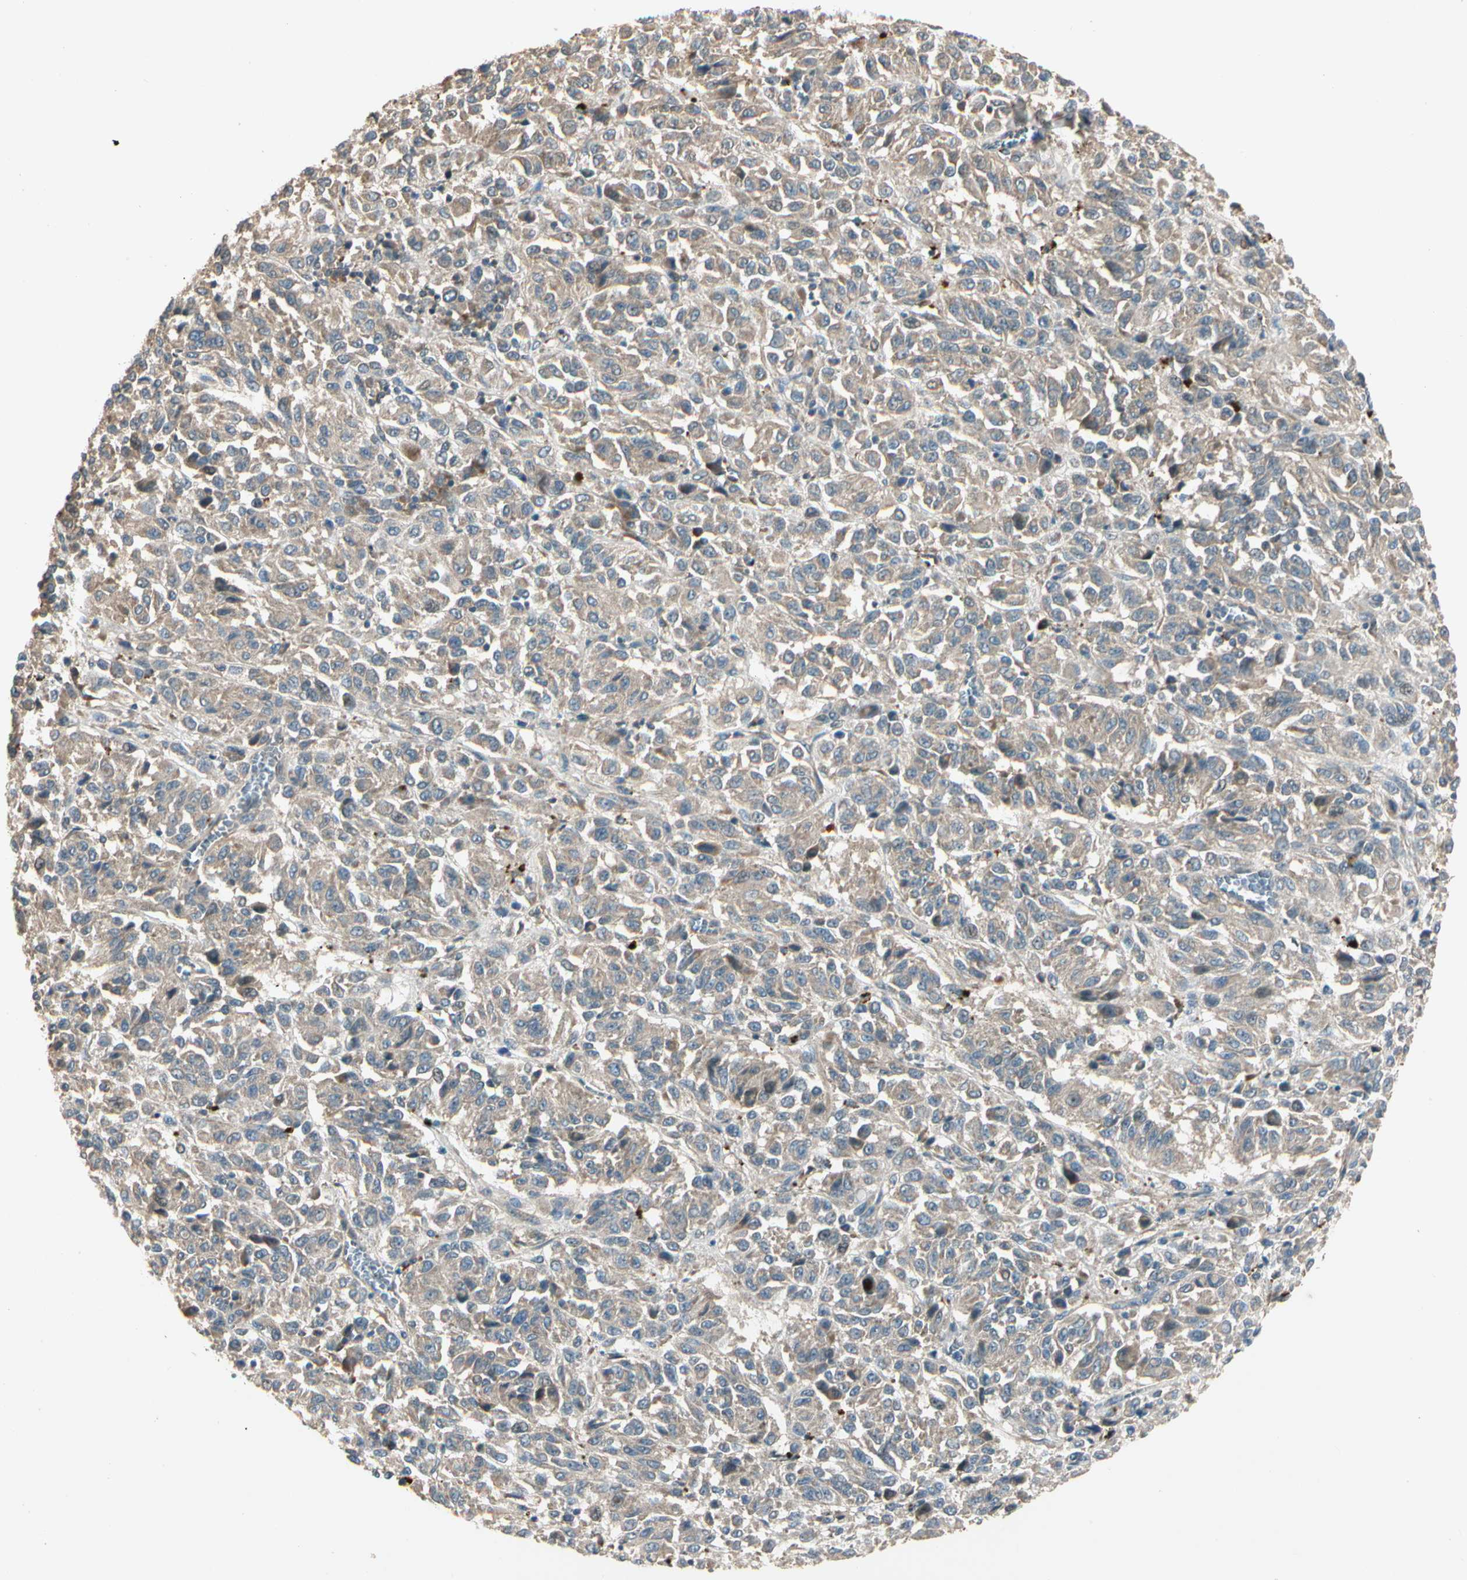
{"staining": {"intensity": "weak", "quantity": ">75%", "location": "cytoplasmic/membranous"}, "tissue": "melanoma", "cell_type": "Tumor cells", "image_type": "cancer", "snomed": [{"axis": "morphology", "description": "Malignant melanoma, Metastatic site"}, {"axis": "topography", "description": "Lung"}], "caption": "Malignant melanoma (metastatic site) stained for a protein (brown) displays weak cytoplasmic/membranous positive expression in approximately >75% of tumor cells.", "gene": "ACVR1", "patient": {"sex": "male", "age": 64}}